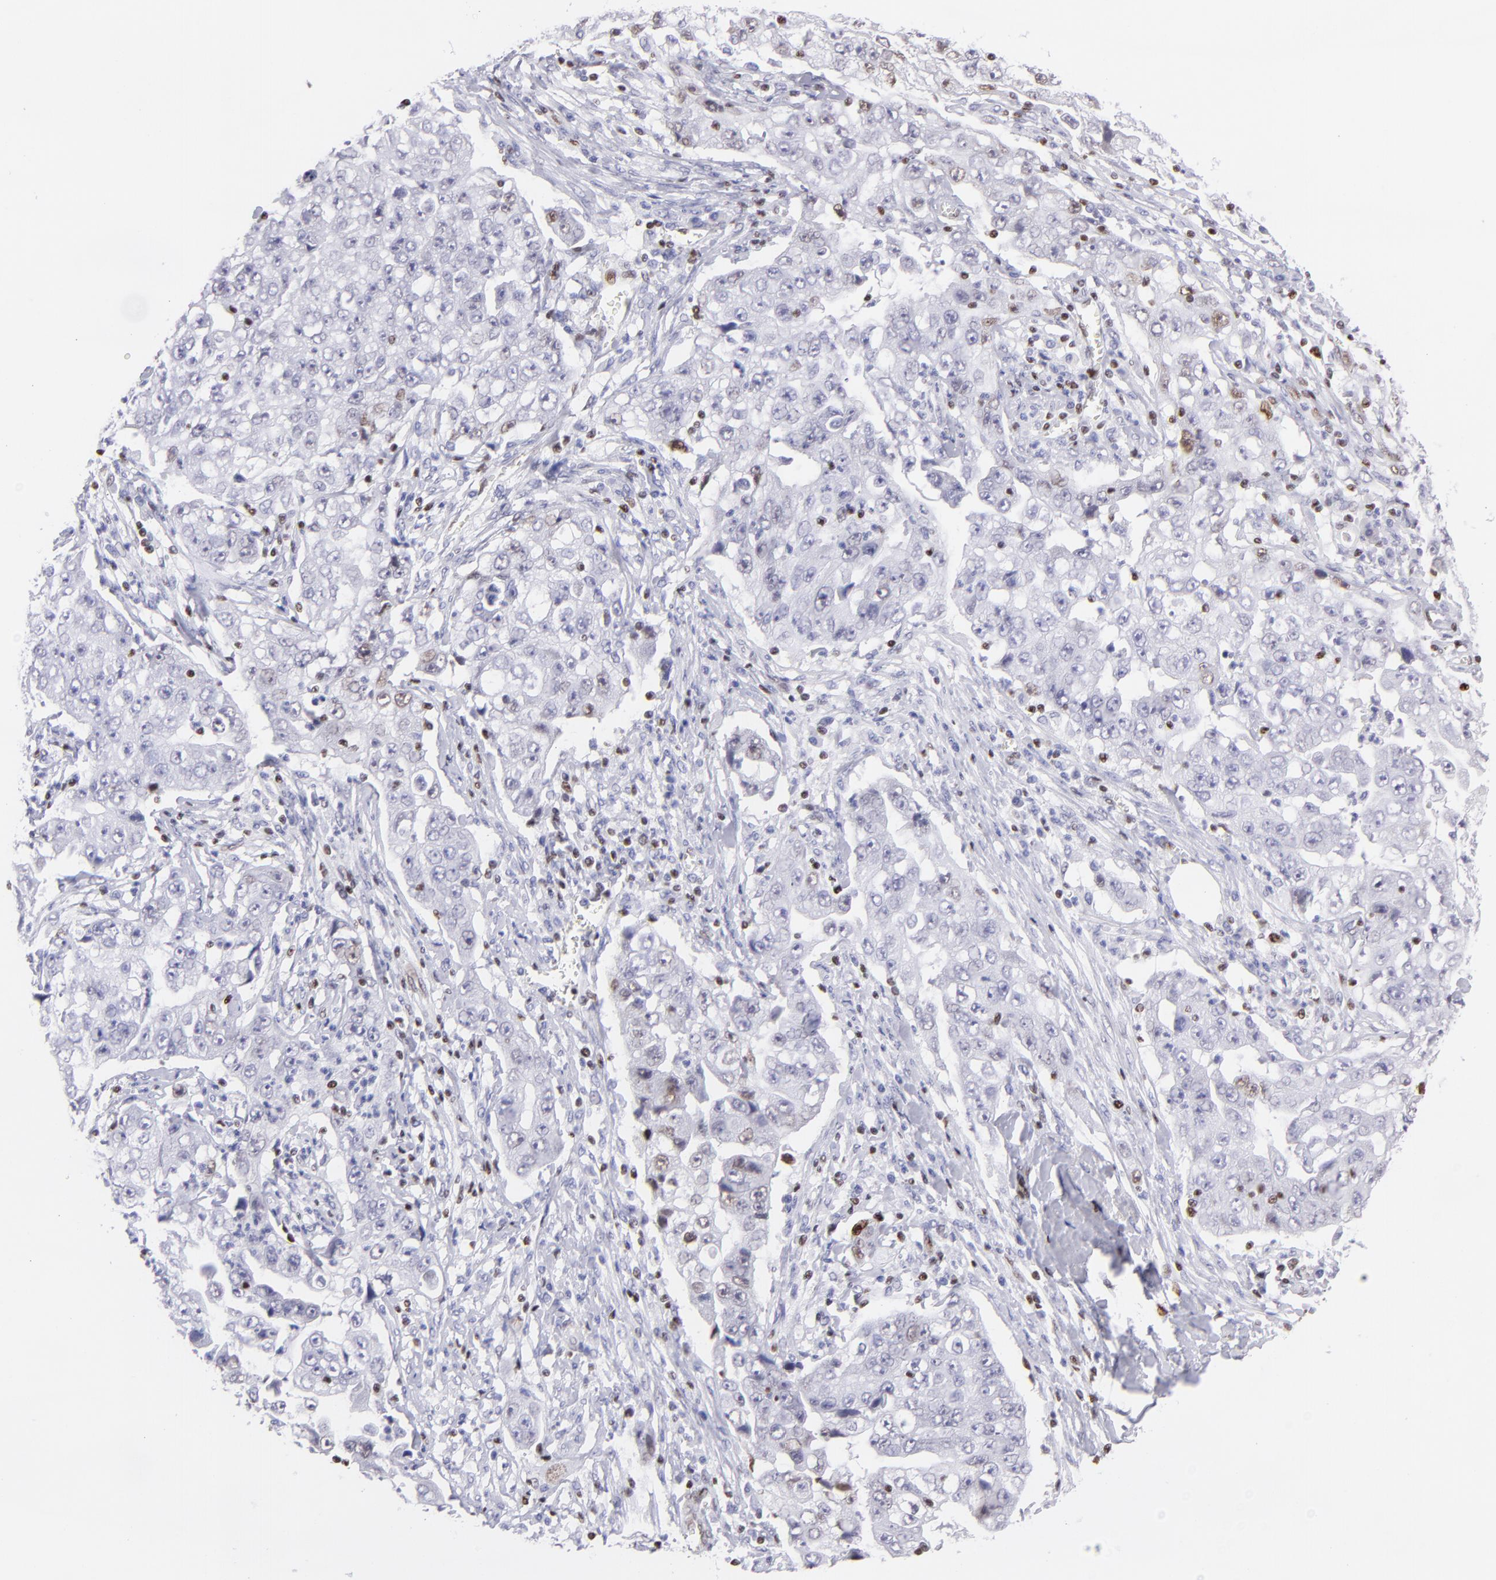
{"staining": {"intensity": "weak", "quantity": "<25%", "location": "nuclear"}, "tissue": "lung cancer", "cell_type": "Tumor cells", "image_type": "cancer", "snomed": [{"axis": "morphology", "description": "Squamous cell carcinoma, NOS"}, {"axis": "topography", "description": "Lung"}], "caption": "DAB (3,3'-diaminobenzidine) immunohistochemical staining of human squamous cell carcinoma (lung) reveals no significant staining in tumor cells.", "gene": "ETS1", "patient": {"sex": "male", "age": 64}}